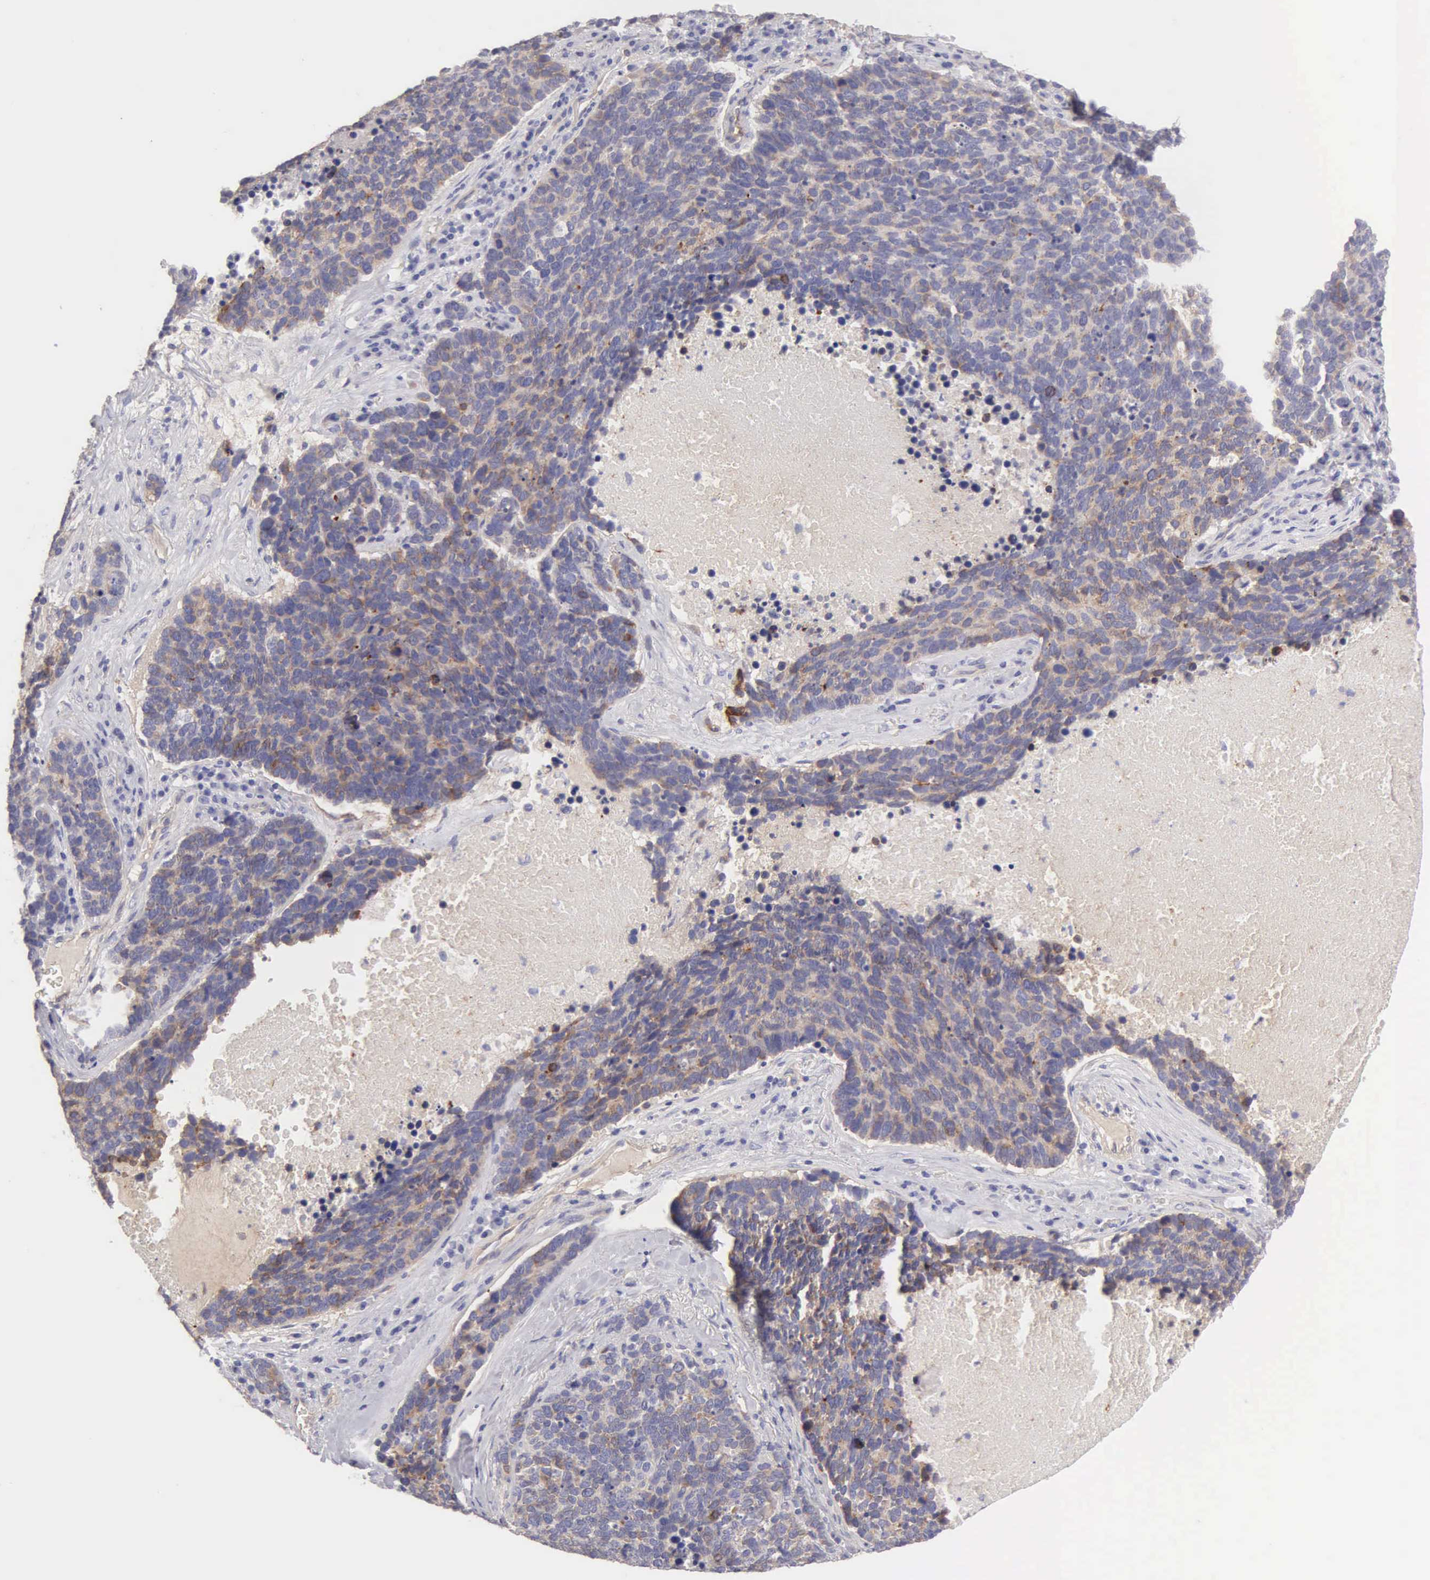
{"staining": {"intensity": "weak", "quantity": ">75%", "location": "cytoplasmic/membranous"}, "tissue": "lung cancer", "cell_type": "Tumor cells", "image_type": "cancer", "snomed": [{"axis": "morphology", "description": "Neoplasm, malignant, NOS"}, {"axis": "topography", "description": "Lung"}], "caption": "There is low levels of weak cytoplasmic/membranous expression in tumor cells of lung neoplasm (malignant), as demonstrated by immunohistochemical staining (brown color).", "gene": "APP", "patient": {"sex": "female", "age": 75}}